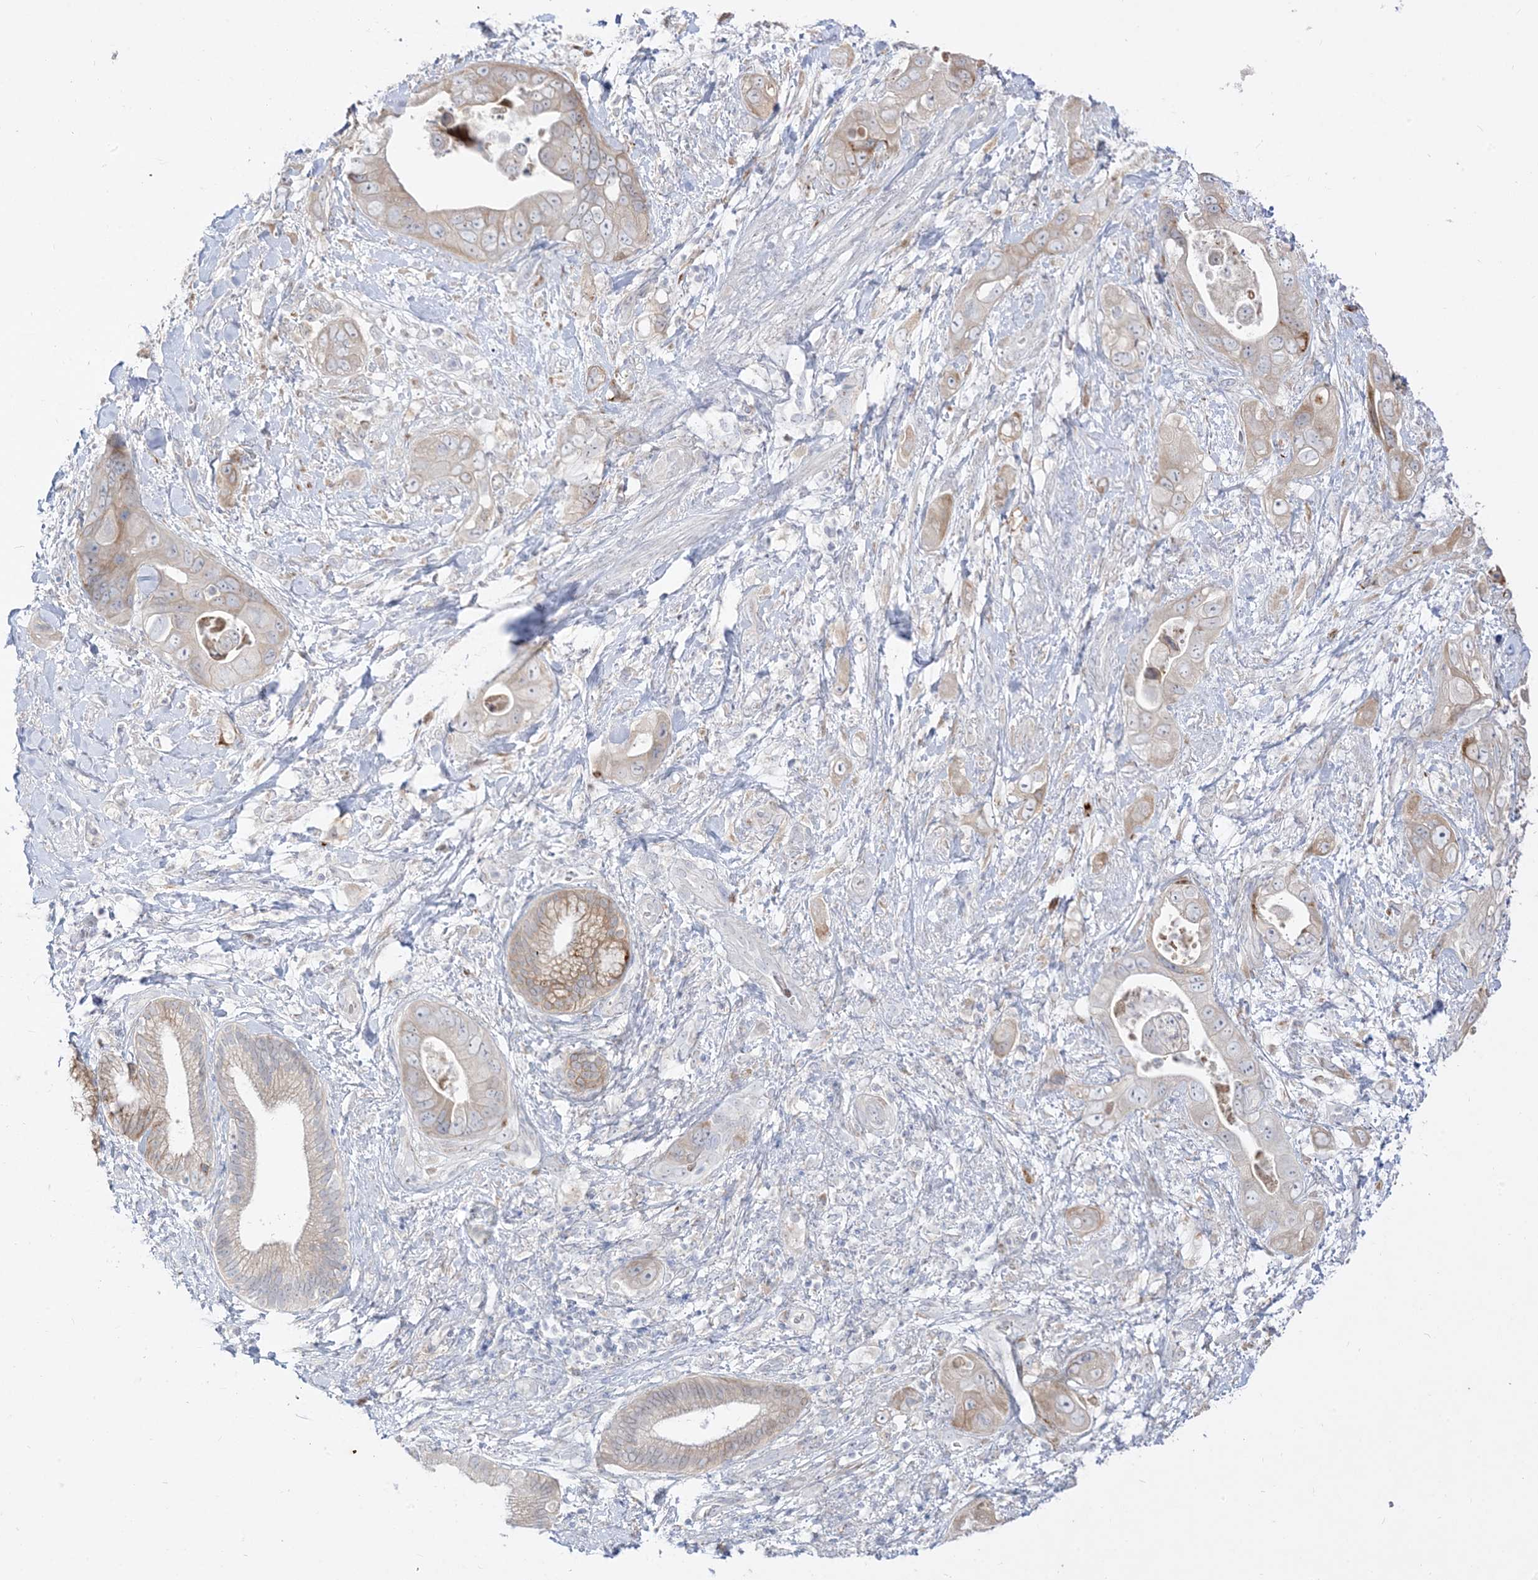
{"staining": {"intensity": "weak", "quantity": "<25%", "location": "cytoplasmic/membranous"}, "tissue": "pancreatic cancer", "cell_type": "Tumor cells", "image_type": "cancer", "snomed": [{"axis": "morphology", "description": "Adenocarcinoma, NOS"}, {"axis": "topography", "description": "Pancreas"}], "caption": "The micrograph displays no staining of tumor cells in pancreatic cancer (adenocarcinoma).", "gene": "LOXL3", "patient": {"sex": "female", "age": 78}}